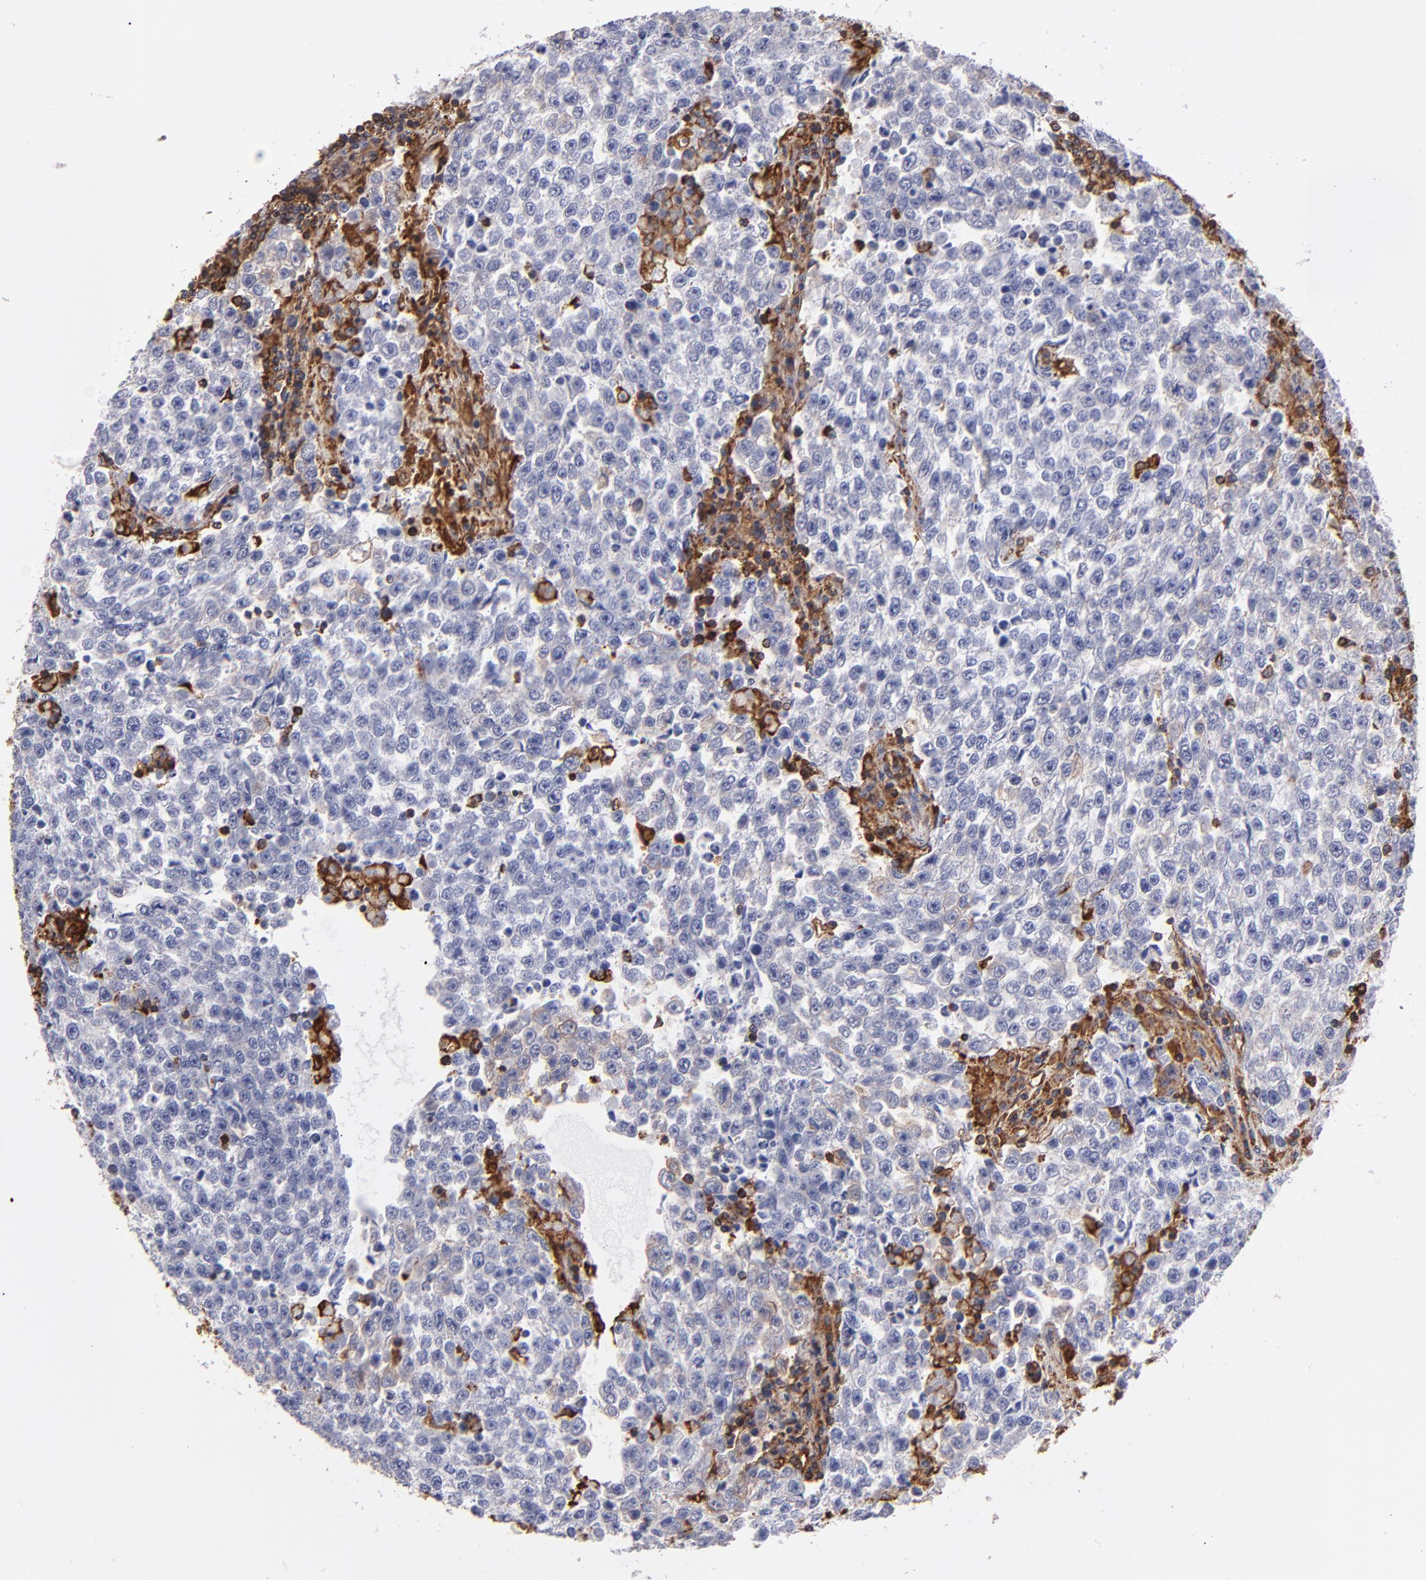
{"staining": {"intensity": "negative", "quantity": "none", "location": "none"}, "tissue": "testis cancer", "cell_type": "Tumor cells", "image_type": "cancer", "snomed": [{"axis": "morphology", "description": "Seminoma, NOS"}, {"axis": "topography", "description": "Testis"}], "caption": "IHC image of seminoma (testis) stained for a protein (brown), which displays no positivity in tumor cells. (DAB (3,3'-diaminobenzidine) immunohistochemistry (IHC) with hematoxylin counter stain).", "gene": "MVP", "patient": {"sex": "male", "age": 36}}